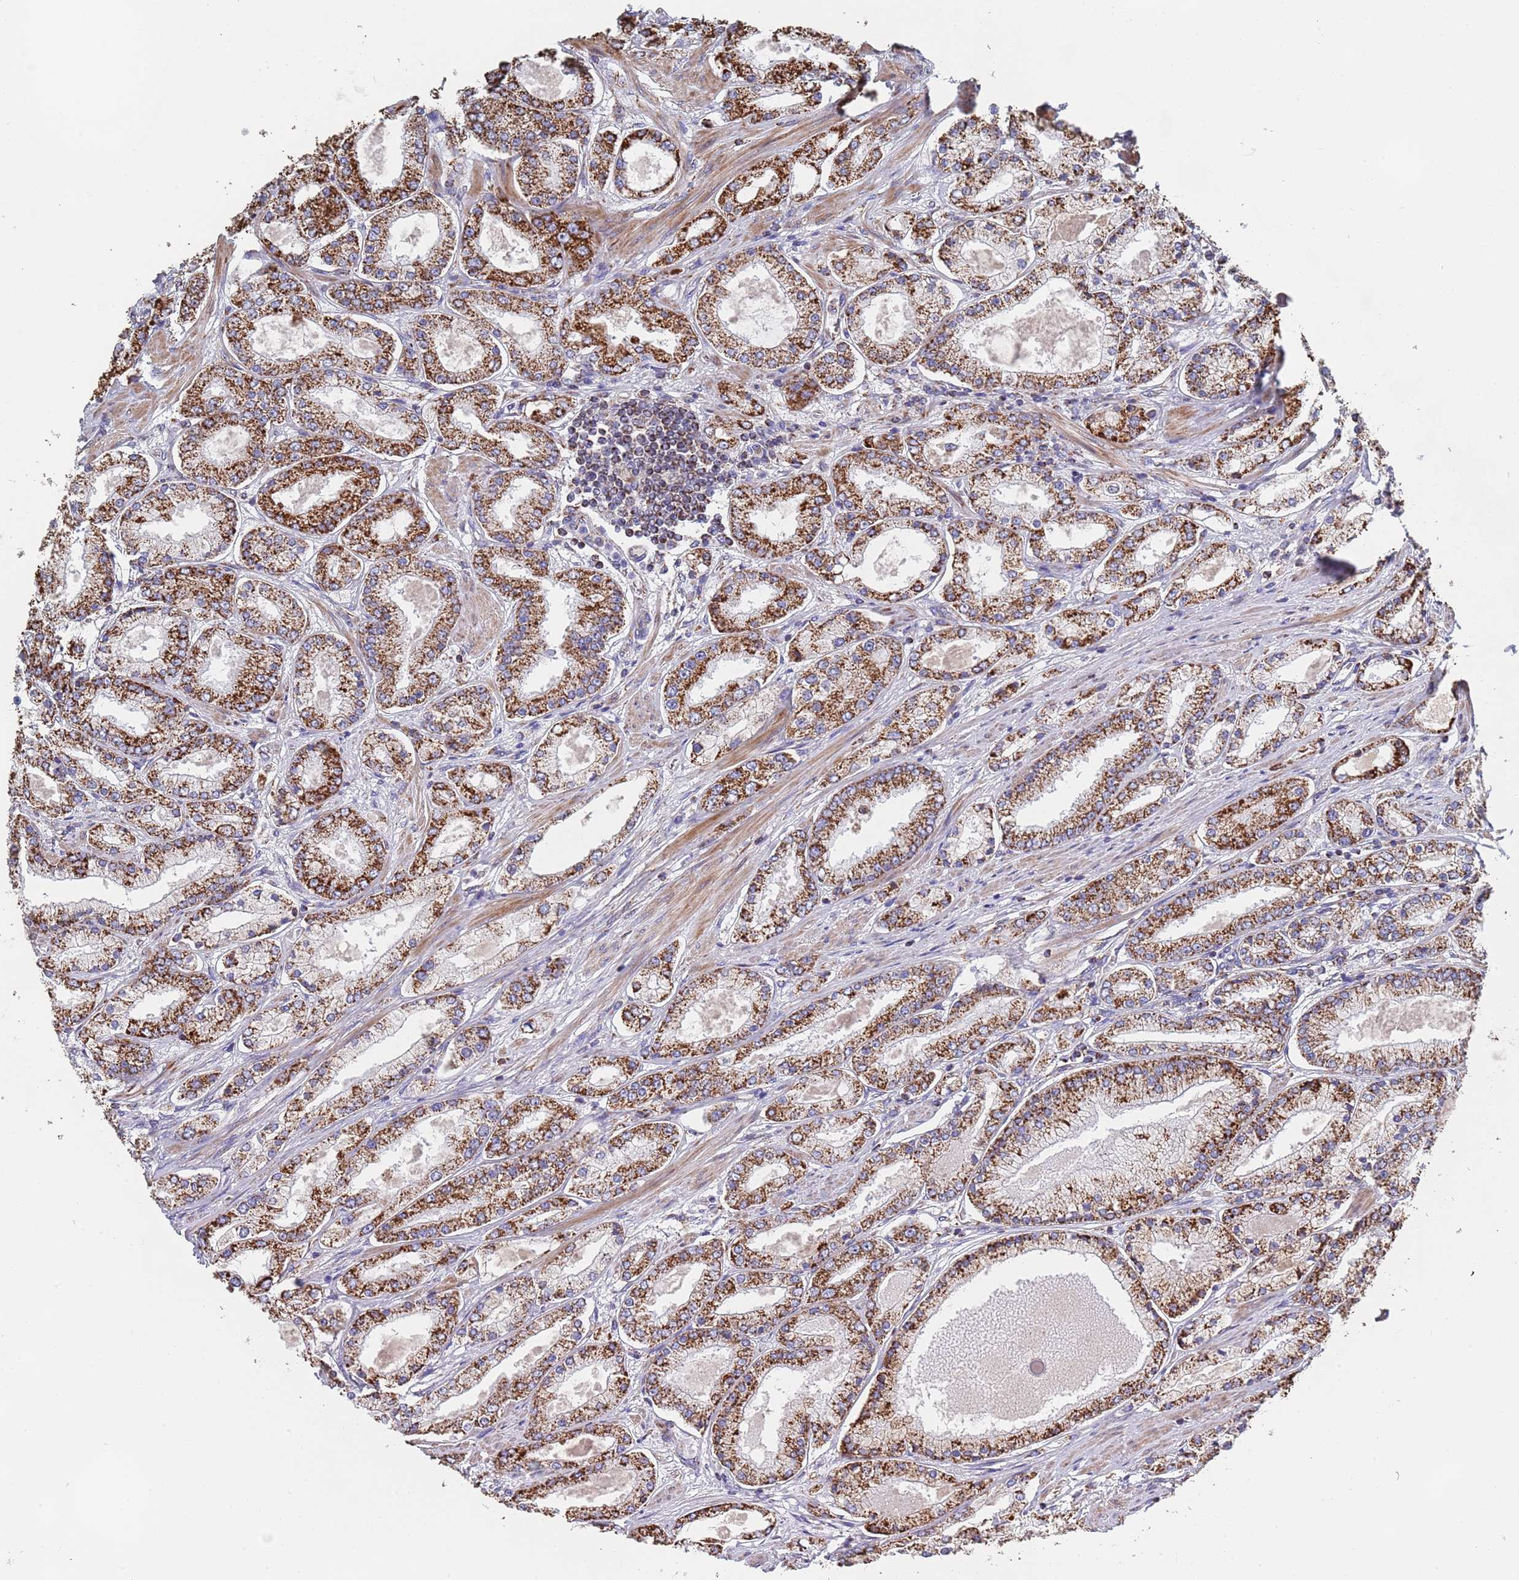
{"staining": {"intensity": "strong", "quantity": ">75%", "location": "cytoplasmic/membranous"}, "tissue": "prostate cancer", "cell_type": "Tumor cells", "image_type": "cancer", "snomed": [{"axis": "morphology", "description": "Adenocarcinoma, High grade"}, {"axis": "topography", "description": "Prostate"}], "caption": "This image displays prostate cancer (adenocarcinoma (high-grade)) stained with immunohistochemistry (IHC) to label a protein in brown. The cytoplasmic/membranous of tumor cells show strong positivity for the protein. Nuclei are counter-stained blue.", "gene": "PGP", "patient": {"sex": "male", "age": 69}}